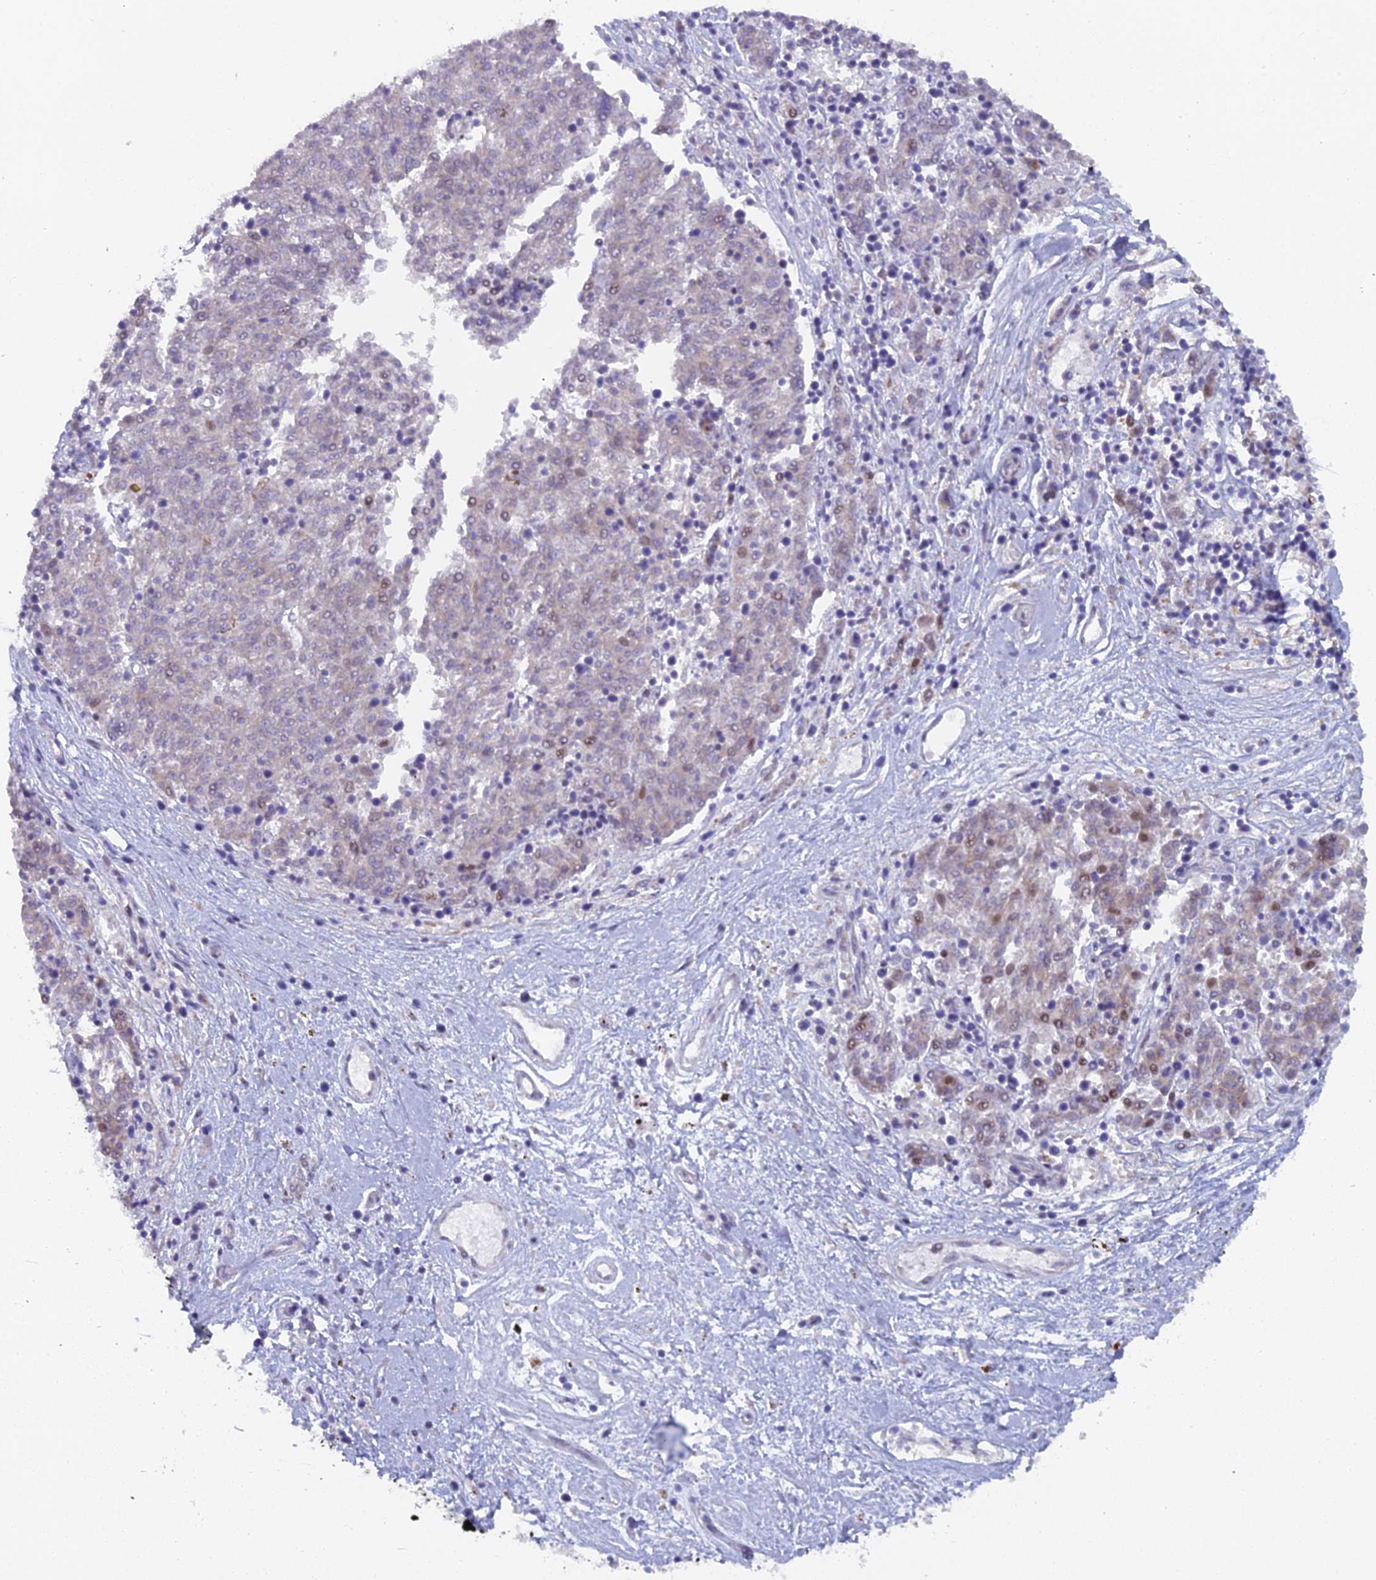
{"staining": {"intensity": "moderate", "quantity": "<25%", "location": "nuclear"}, "tissue": "melanoma", "cell_type": "Tumor cells", "image_type": "cancer", "snomed": [{"axis": "morphology", "description": "Malignant melanoma, NOS"}, {"axis": "topography", "description": "Skin"}], "caption": "About <25% of tumor cells in malignant melanoma show moderate nuclear protein expression as visualized by brown immunohistochemical staining.", "gene": "B9D2", "patient": {"sex": "female", "age": 72}}